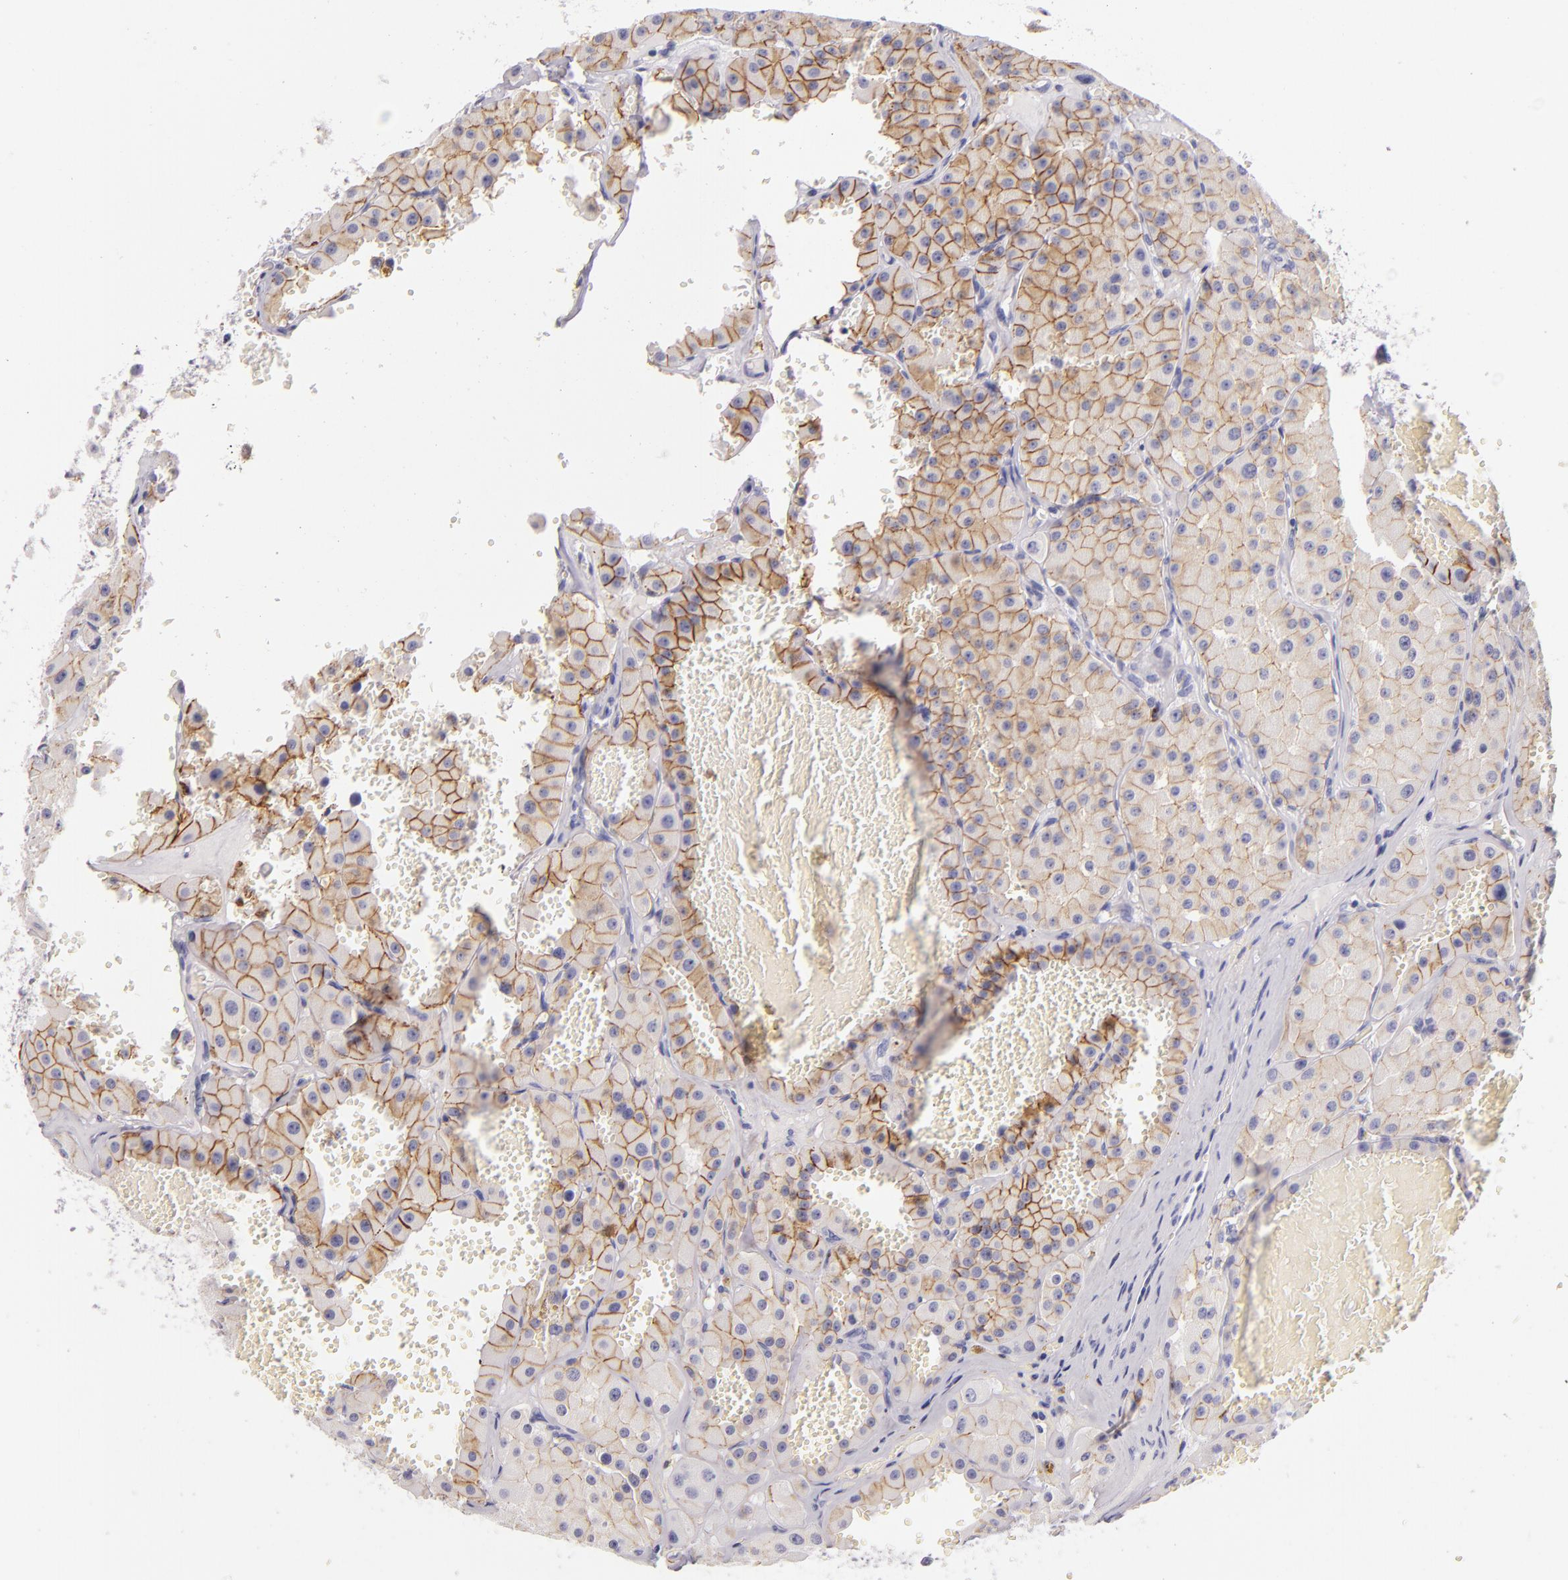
{"staining": {"intensity": "moderate", "quantity": ">75%", "location": "cytoplasmic/membranous"}, "tissue": "renal cancer", "cell_type": "Tumor cells", "image_type": "cancer", "snomed": [{"axis": "morphology", "description": "Adenocarcinoma, uncertain malignant potential"}, {"axis": "topography", "description": "Kidney"}], "caption": "Immunohistochemical staining of human adenocarcinoma,  uncertain malignant potential (renal) displays moderate cytoplasmic/membranous protein staining in about >75% of tumor cells.", "gene": "CDH3", "patient": {"sex": "male", "age": 63}}